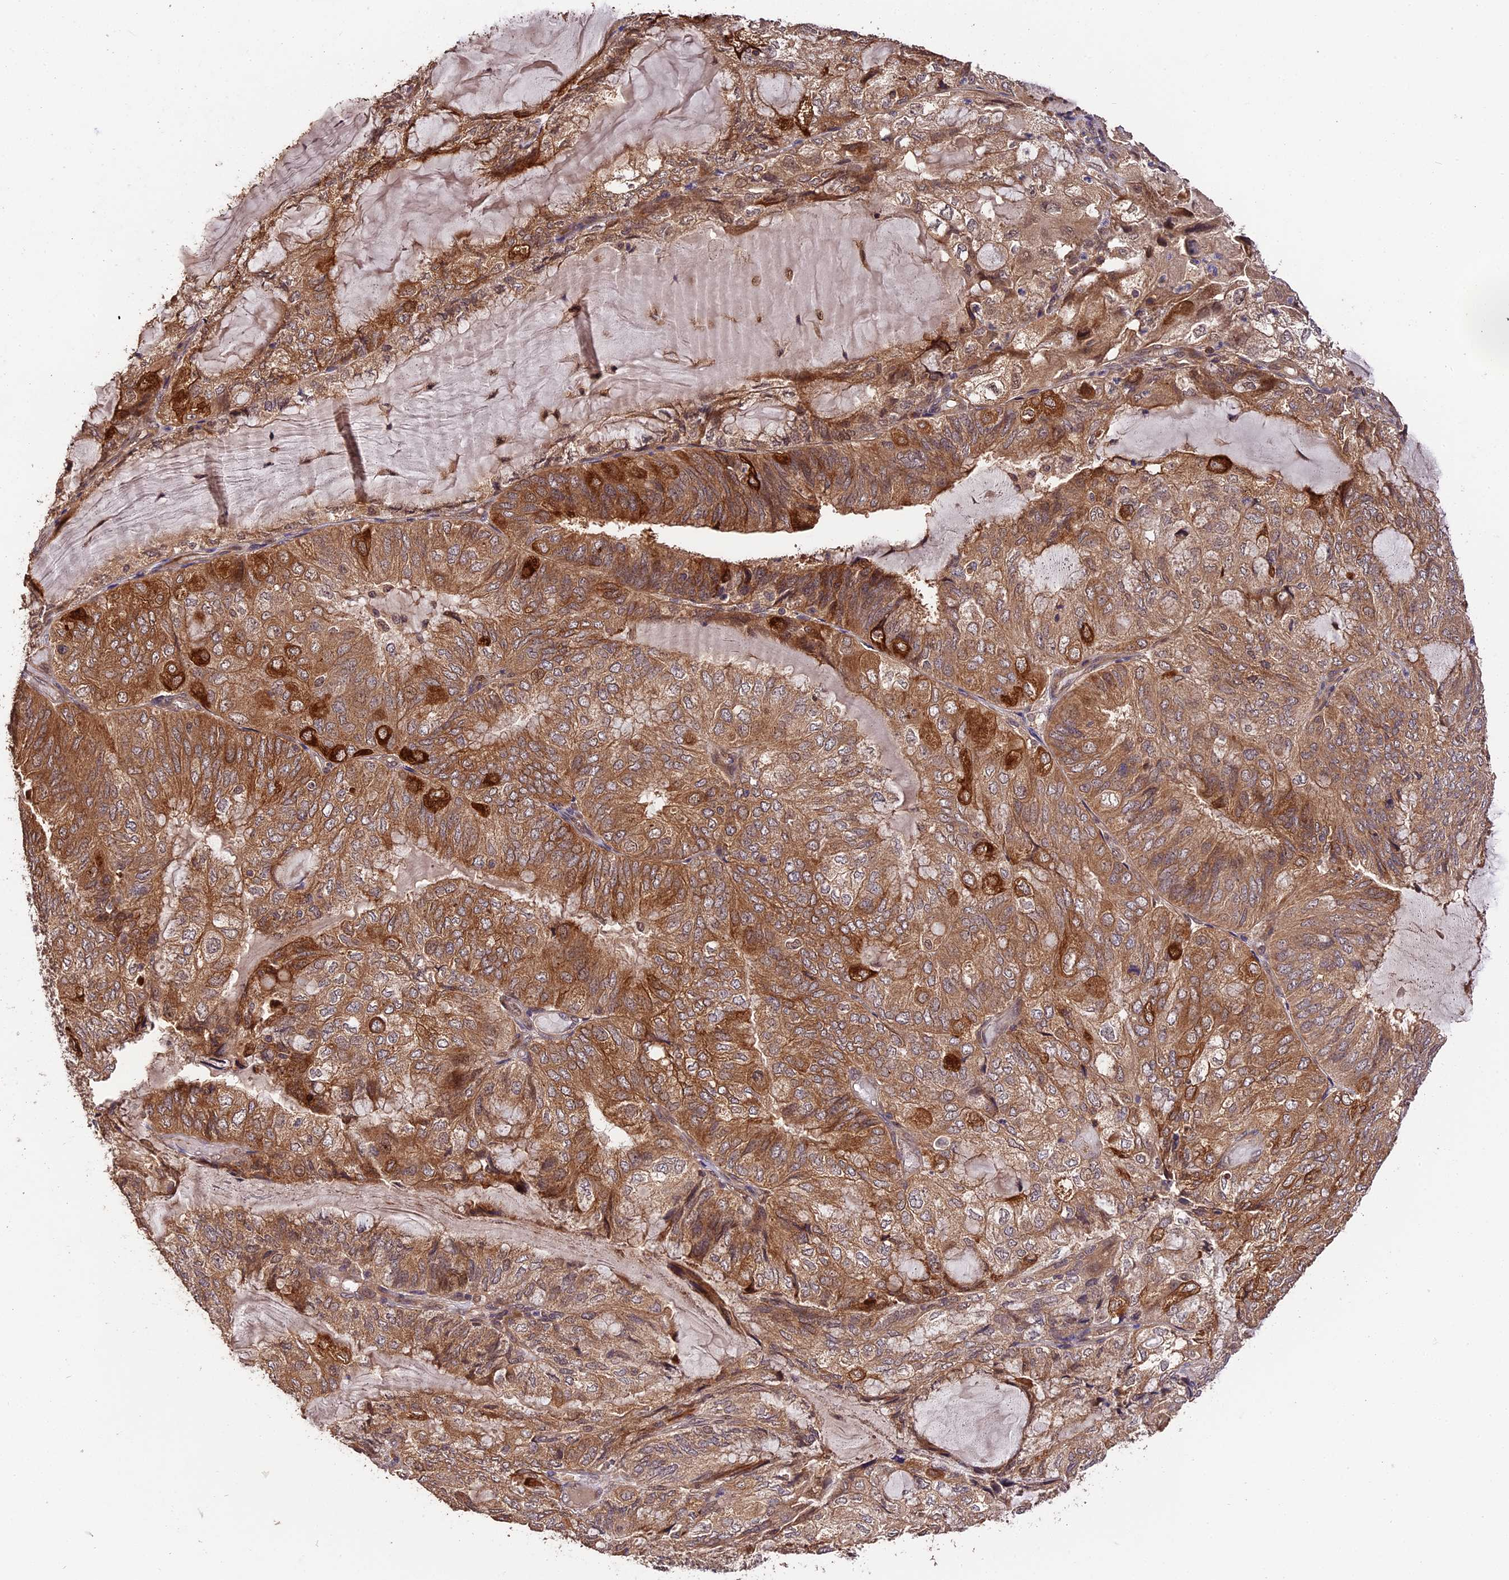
{"staining": {"intensity": "moderate", "quantity": ">75%", "location": "cytoplasmic/membranous"}, "tissue": "endometrial cancer", "cell_type": "Tumor cells", "image_type": "cancer", "snomed": [{"axis": "morphology", "description": "Adenocarcinoma, NOS"}, {"axis": "topography", "description": "Endometrium"}], "caption": "Immunohistochemical staining of adenocarcinoma (endometrial) exhibits medium levels of moderate cytoplasmic/membranous protein expression in approximately >75% of tumor cells.", "gene": "TRMT1", "patient": {"sex": "female", "age": 81}}